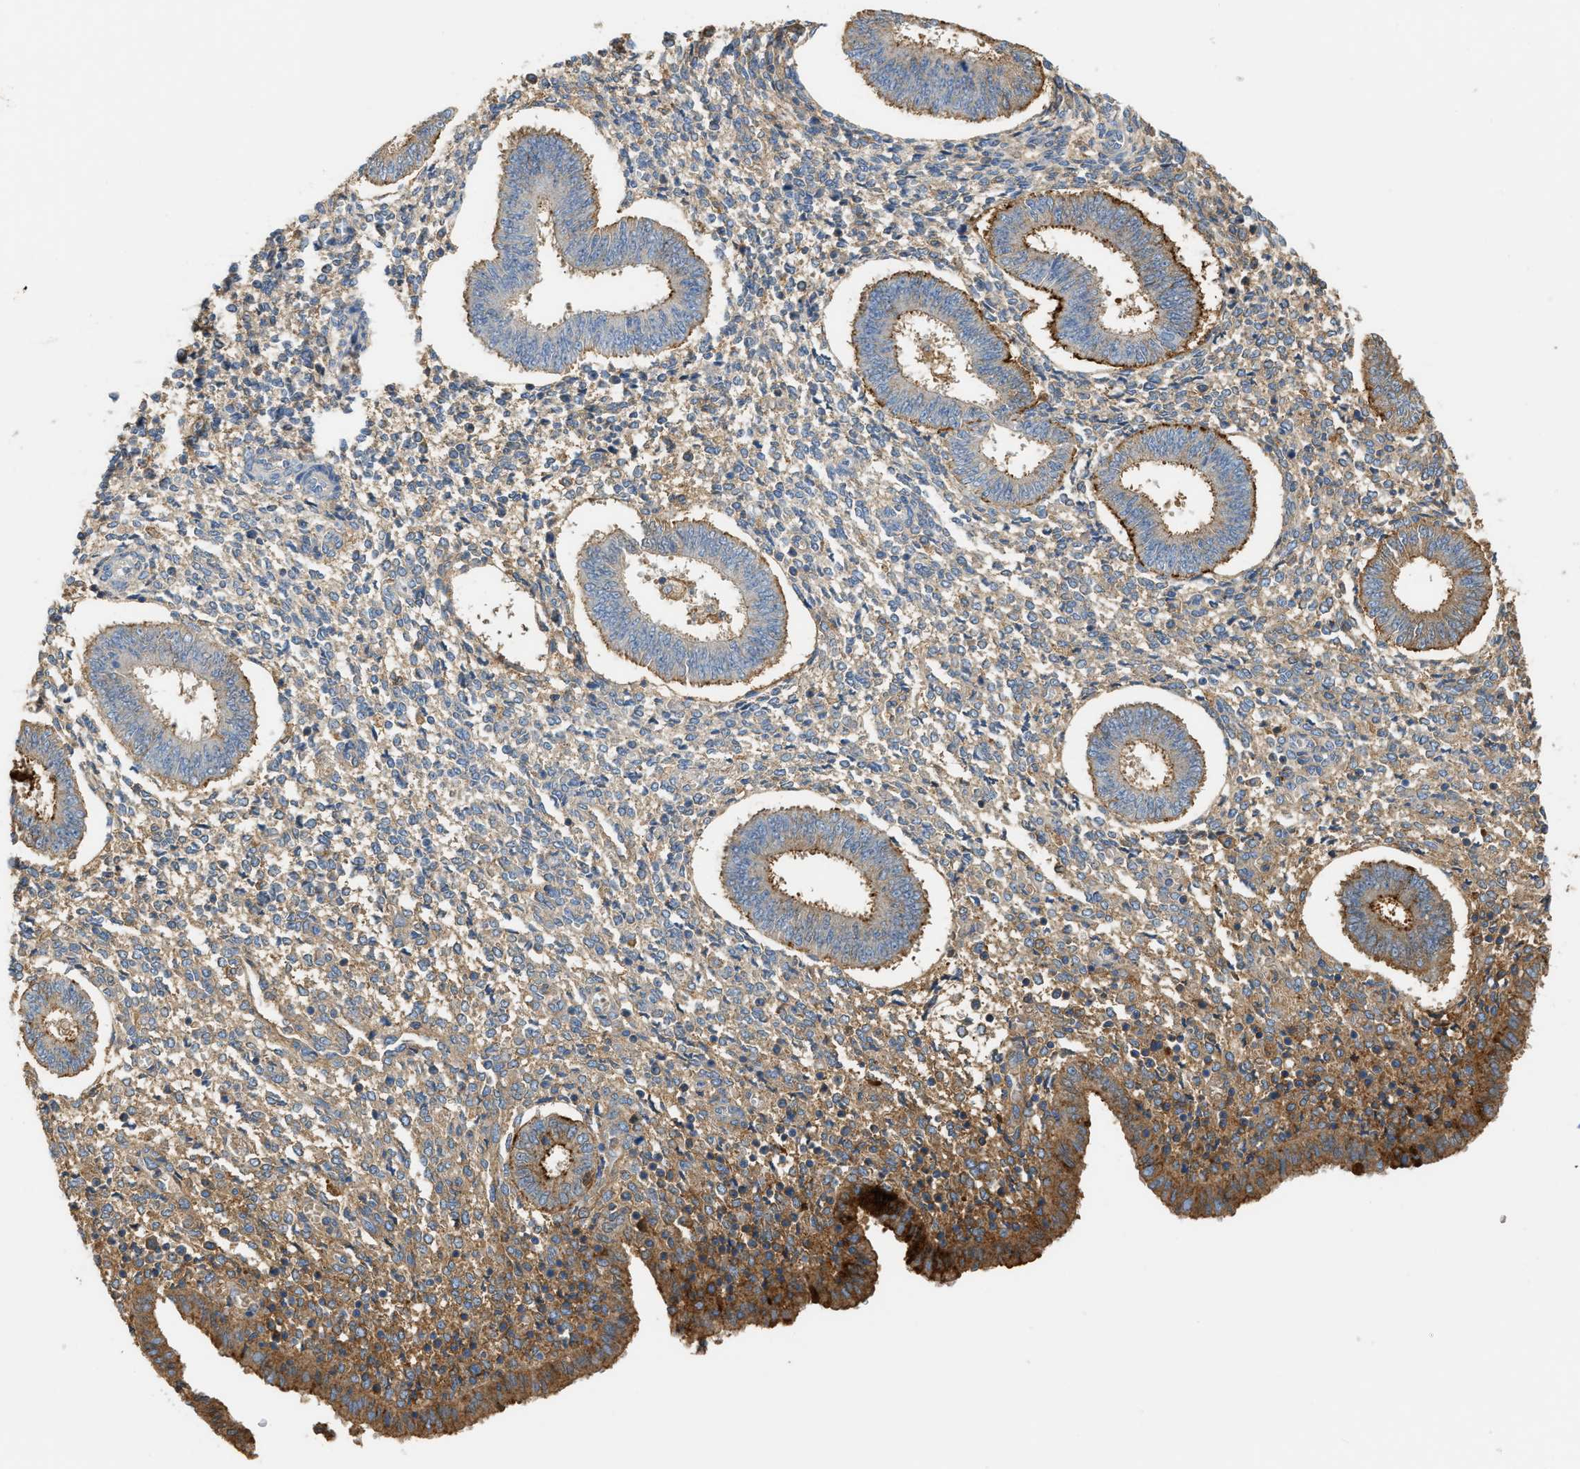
{"staining": {"intensity": "moderate", "quantity": "25%-75%", "location": "cytoplasmic/membranous"}, "tissue": "endometrium", "cell_type": "Cells in endometrial stroma", "image_type": "normal", "snomed": [{"axis": "morphology", "description": "Normal tissue, NOS"}, {"axis": "topography", "description": "Endometrium"}], "caption": "DAB immunohistochemical staining of normal endometrium exhibits moderate cytoplasmic/membranous protein positivity in about 25%-75% of cells in endometrial stroma.", "gene": "CFI", "patient": {"sex": "female", "age": 35}}